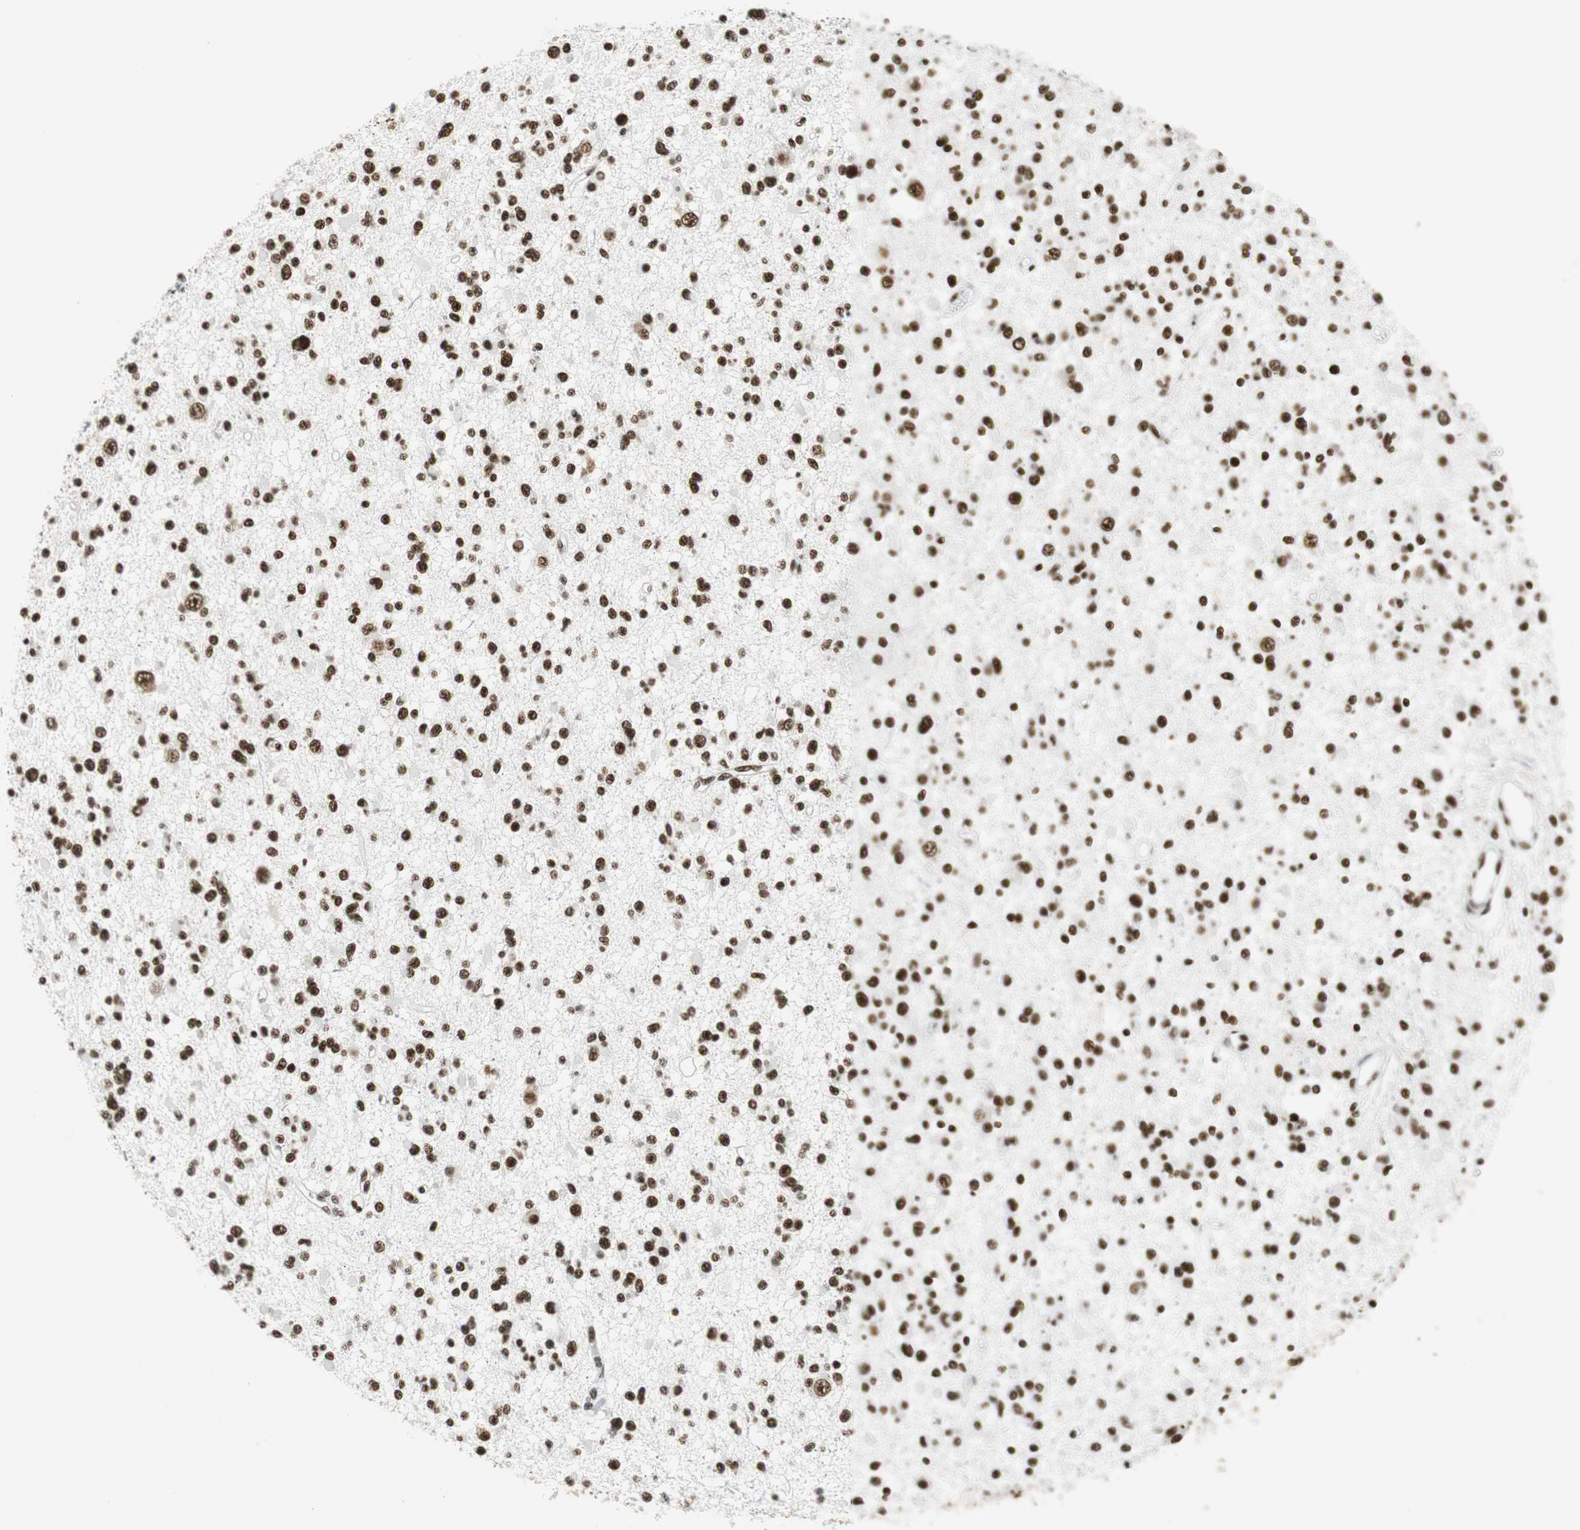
{"staining": {"intensity": "strong", "quantity": ">75%", "location": "nuclear"}, "tissue": "glioma", "cell_type": "Tumor cells", "image_type": "cancer", "snomed": [{"axis": "morphology", "description": "Glioma, malignant, Low grade"}, {"axis": "topography", "description": "Brain"}], "caption": "Protein staining of glioma tissue shows strong nuclear staining in about >75% of tumor cells. The protein is stained brown, and the nuclei are stained in blue (DAB IHC with brightfield microscopy, high magnification).", "gene": "PRKDC", "patient": {"sex": "female", "age": 22}}